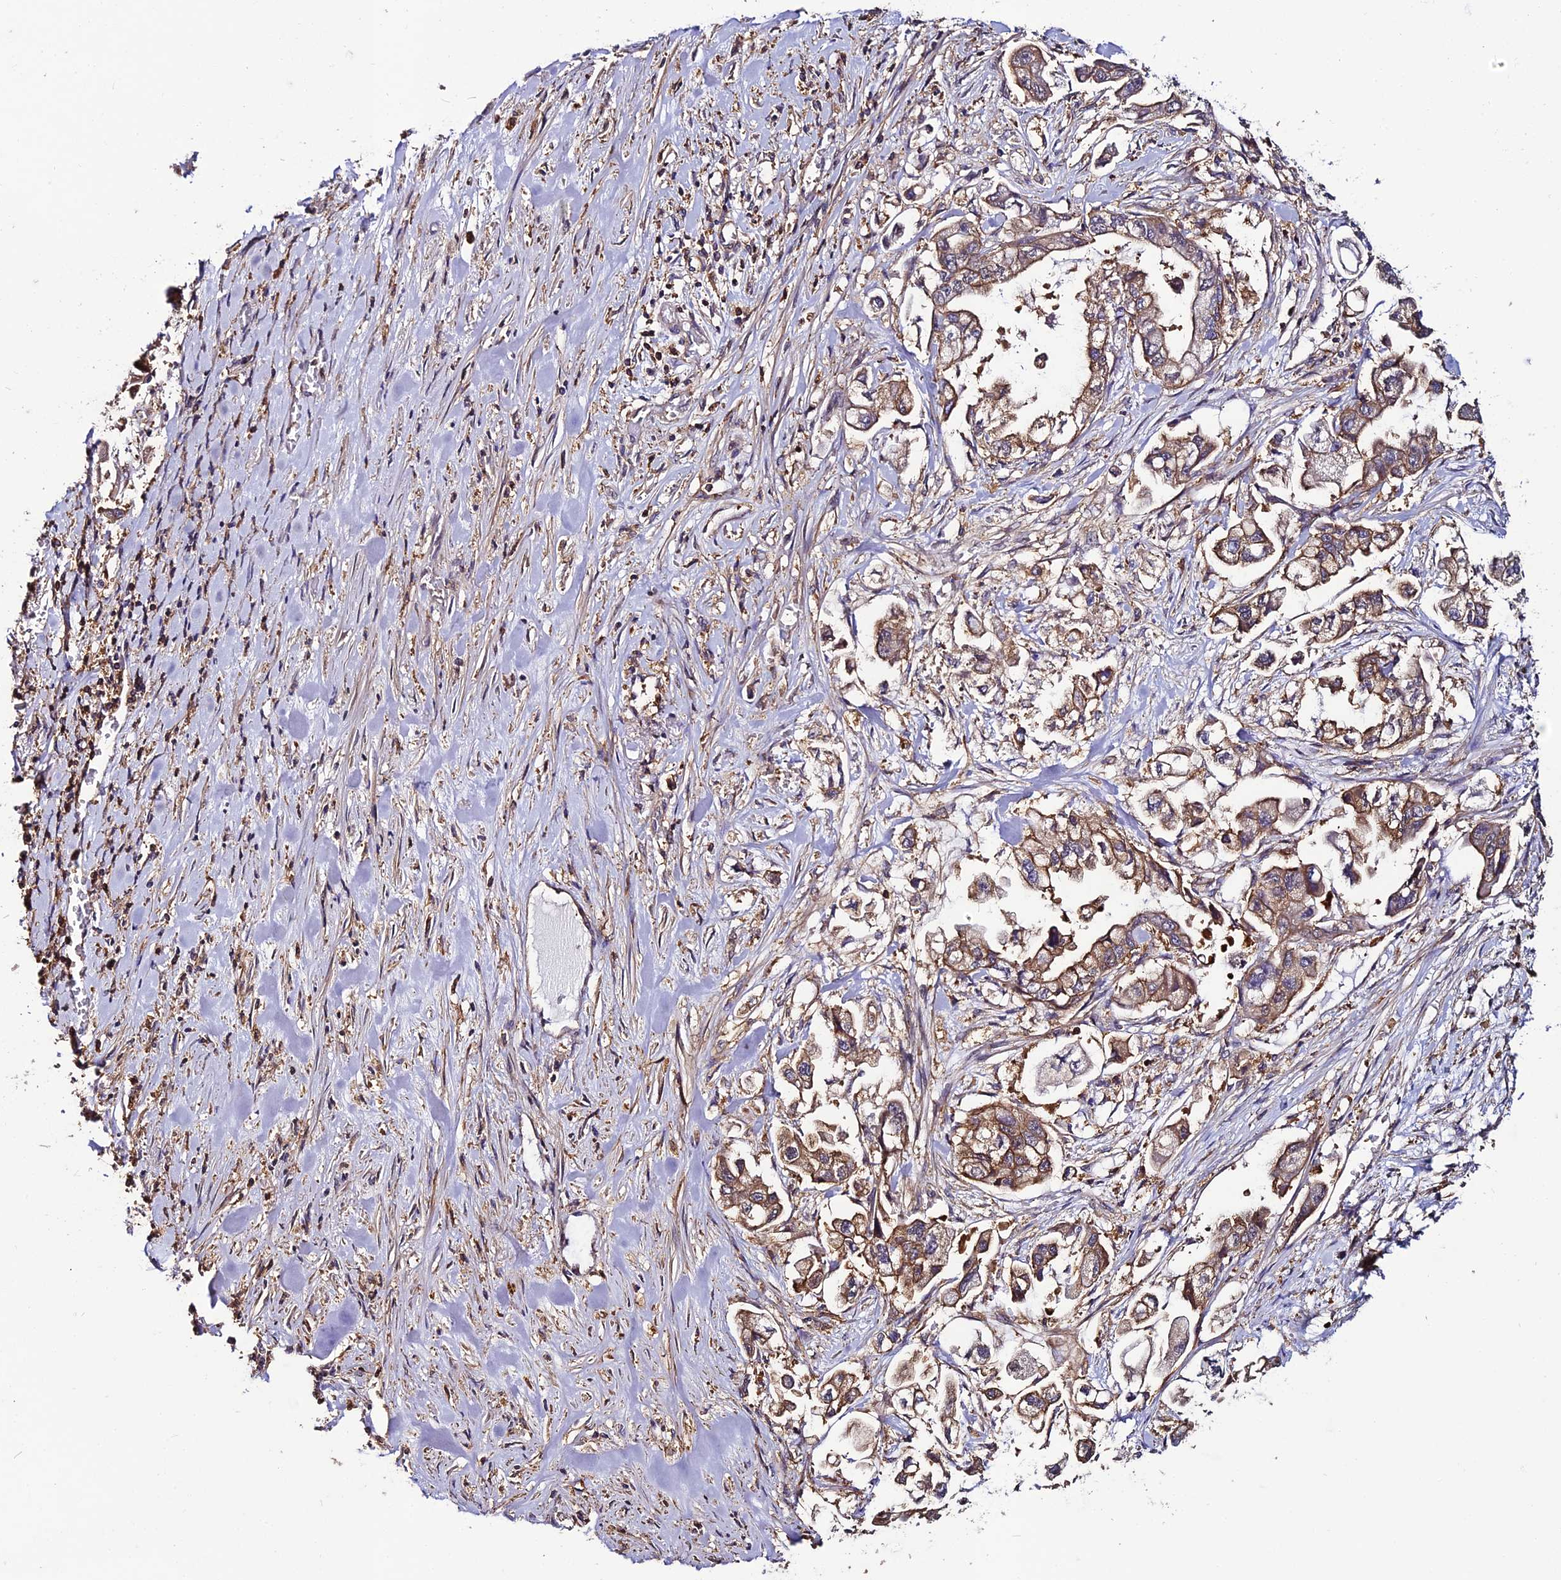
{"staining": {"intensity": "moderate", "quantity": ">75%", "location": "cytoplasmic/membranous"}, "tissue": "stomach cancer", "cell_type": "Tumor cells", "image_type": "cancer", "snomed": [{"axis": "morphology", "description": "Adenocarcinoma, NOS"}, {"axis": "topography", "description": "Stomach"}], "caption": "Protein expression analysis of human adenocarcinoma (stomach) reveals moderate cytoplasmic/membranous staining in approximately >75% of tumor cells.", "gene": "USP17L15", "patient": {"sex": "male", "age": 62}}